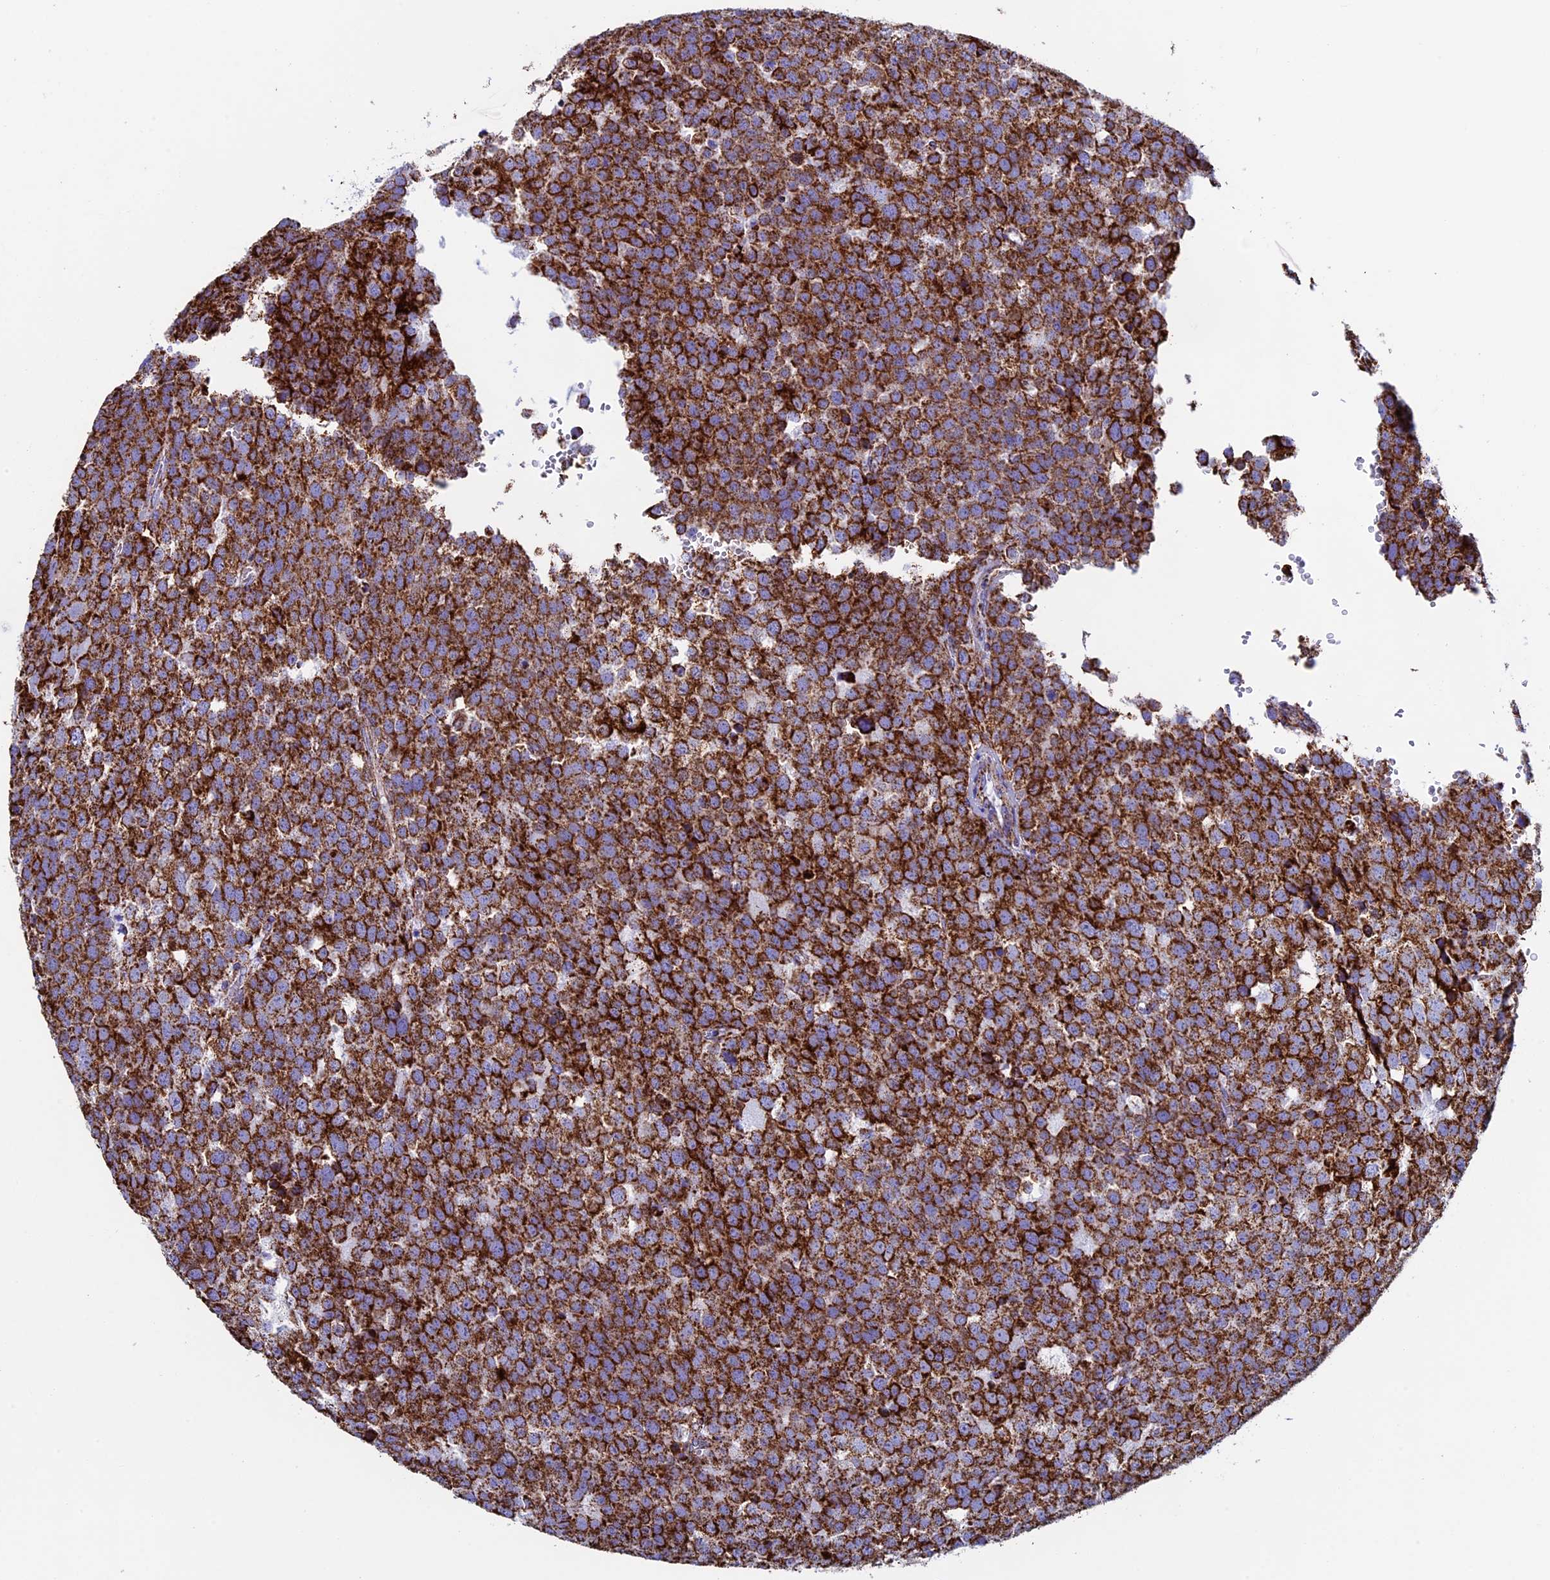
{"staining": {"intensity": "strong", "quantity": ">75%", "location": "cytoplasmic/membranous"}, "tissue": "testis cancer", "cell_type": "Tumor cells", "image_type": "cancer", "snomed": [{"axis": "morphology", "description": "Seminoma, NOS"}, {"axis": "topography", "description": "Testis"}], "caption": "Strong cytoplasmic/membranous protein staining is appreciated in about >75% of tumor cells in testis cancer. (DAB IHC with brightfield microscopy, high magnification).", "gene": "UQCRFS1", "patient": {"sex": "male", "age": 71}}